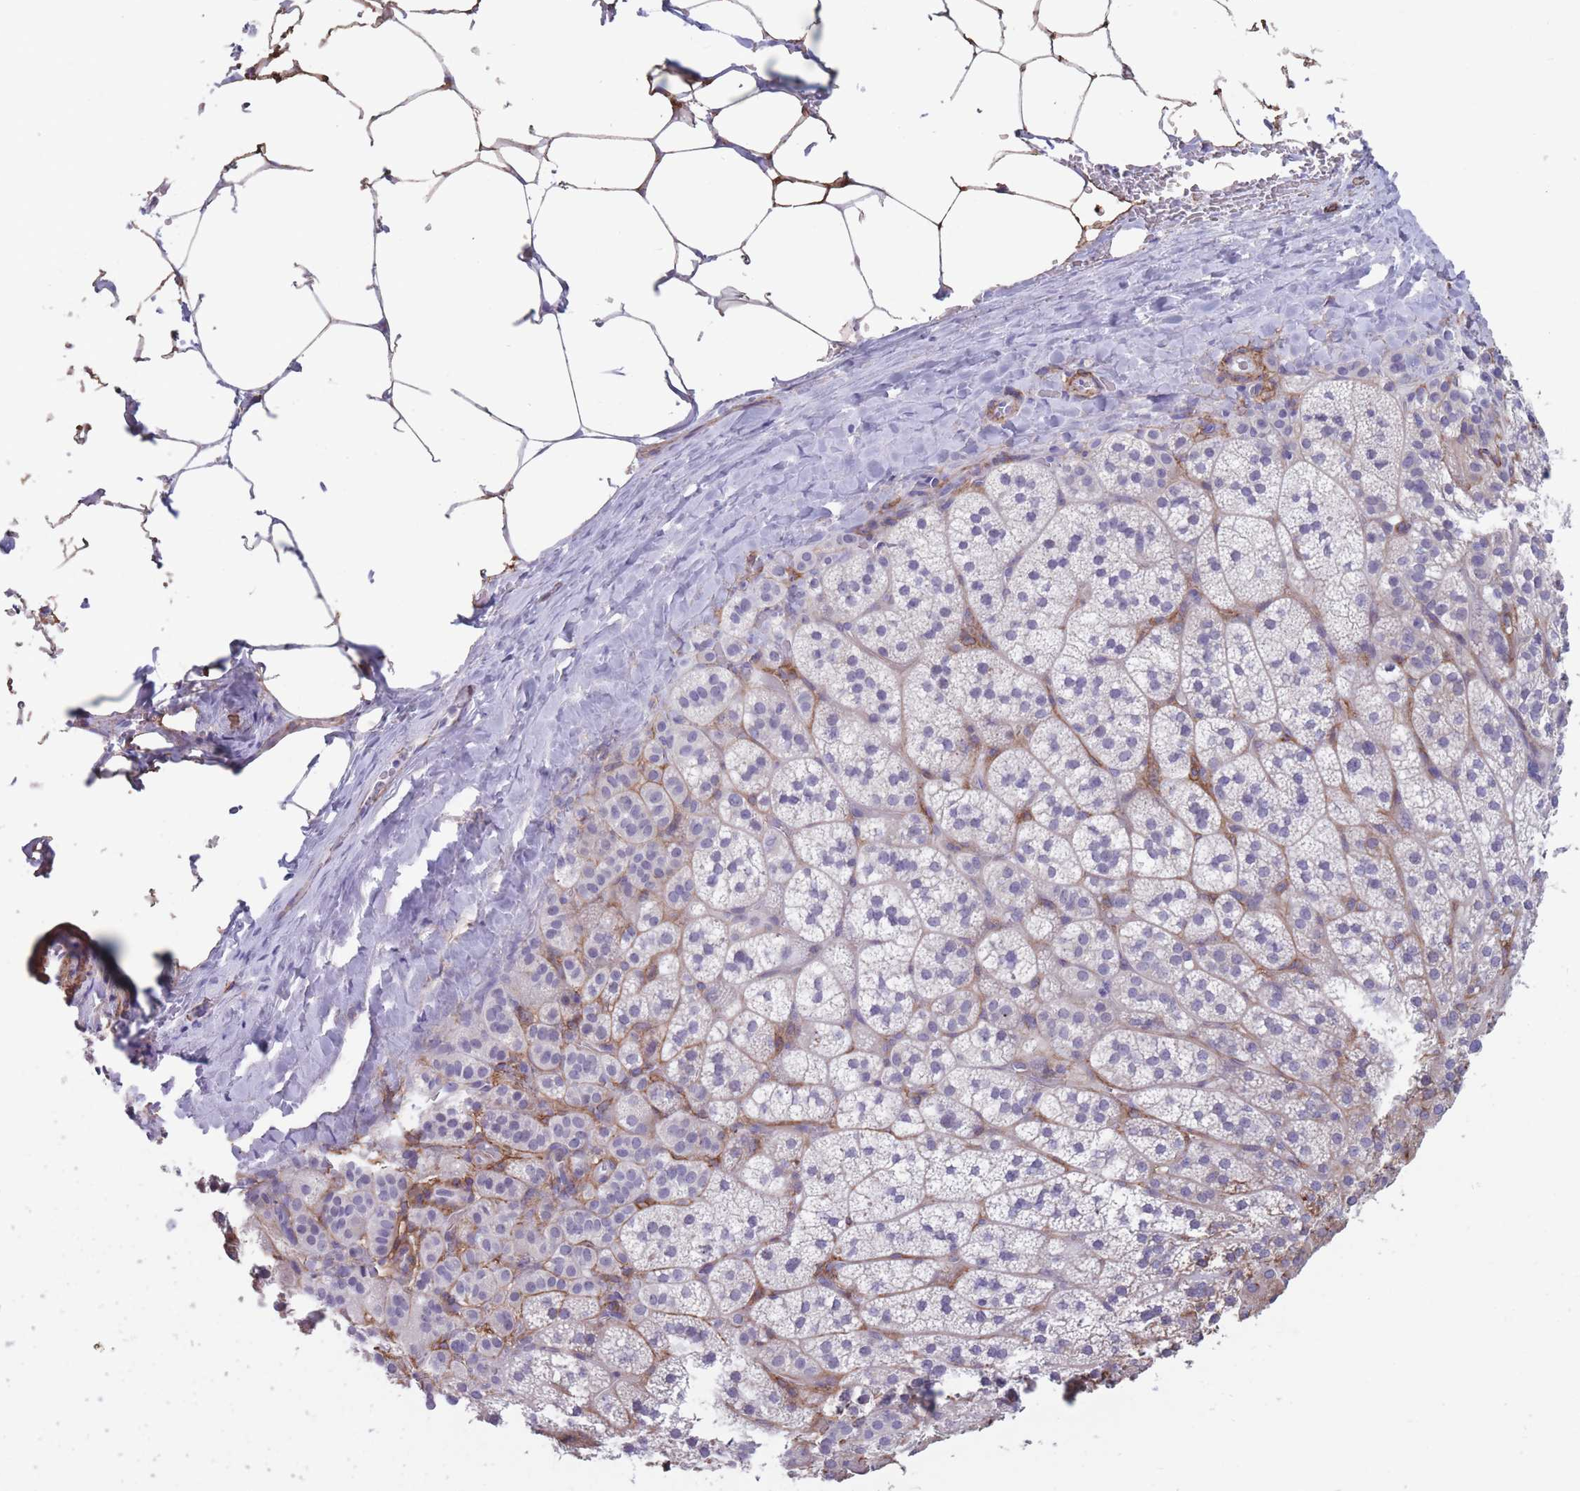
{"staining": {"intensity": "moderate", "quantity": "<25%", "location": "cytoplasmic/membranous"}, "tissue": "adrenal gland", "cell_type": "Glandular cells", "image_type": "normal", "snomed": [{"axis": "morphology", "description": "Normal tissue, NOS"}, {"axis": "topography", "description": "Adrenal gland"}], "caption": "IHC image of benign adrenal gland stained for a protein (brown), which demonstrates low levels of moderate cytoplasmic/membranous staining in approximately <25% of glandular cells.", "gene": "DPYD", "patient": {"sex": "female", "age": 58}}